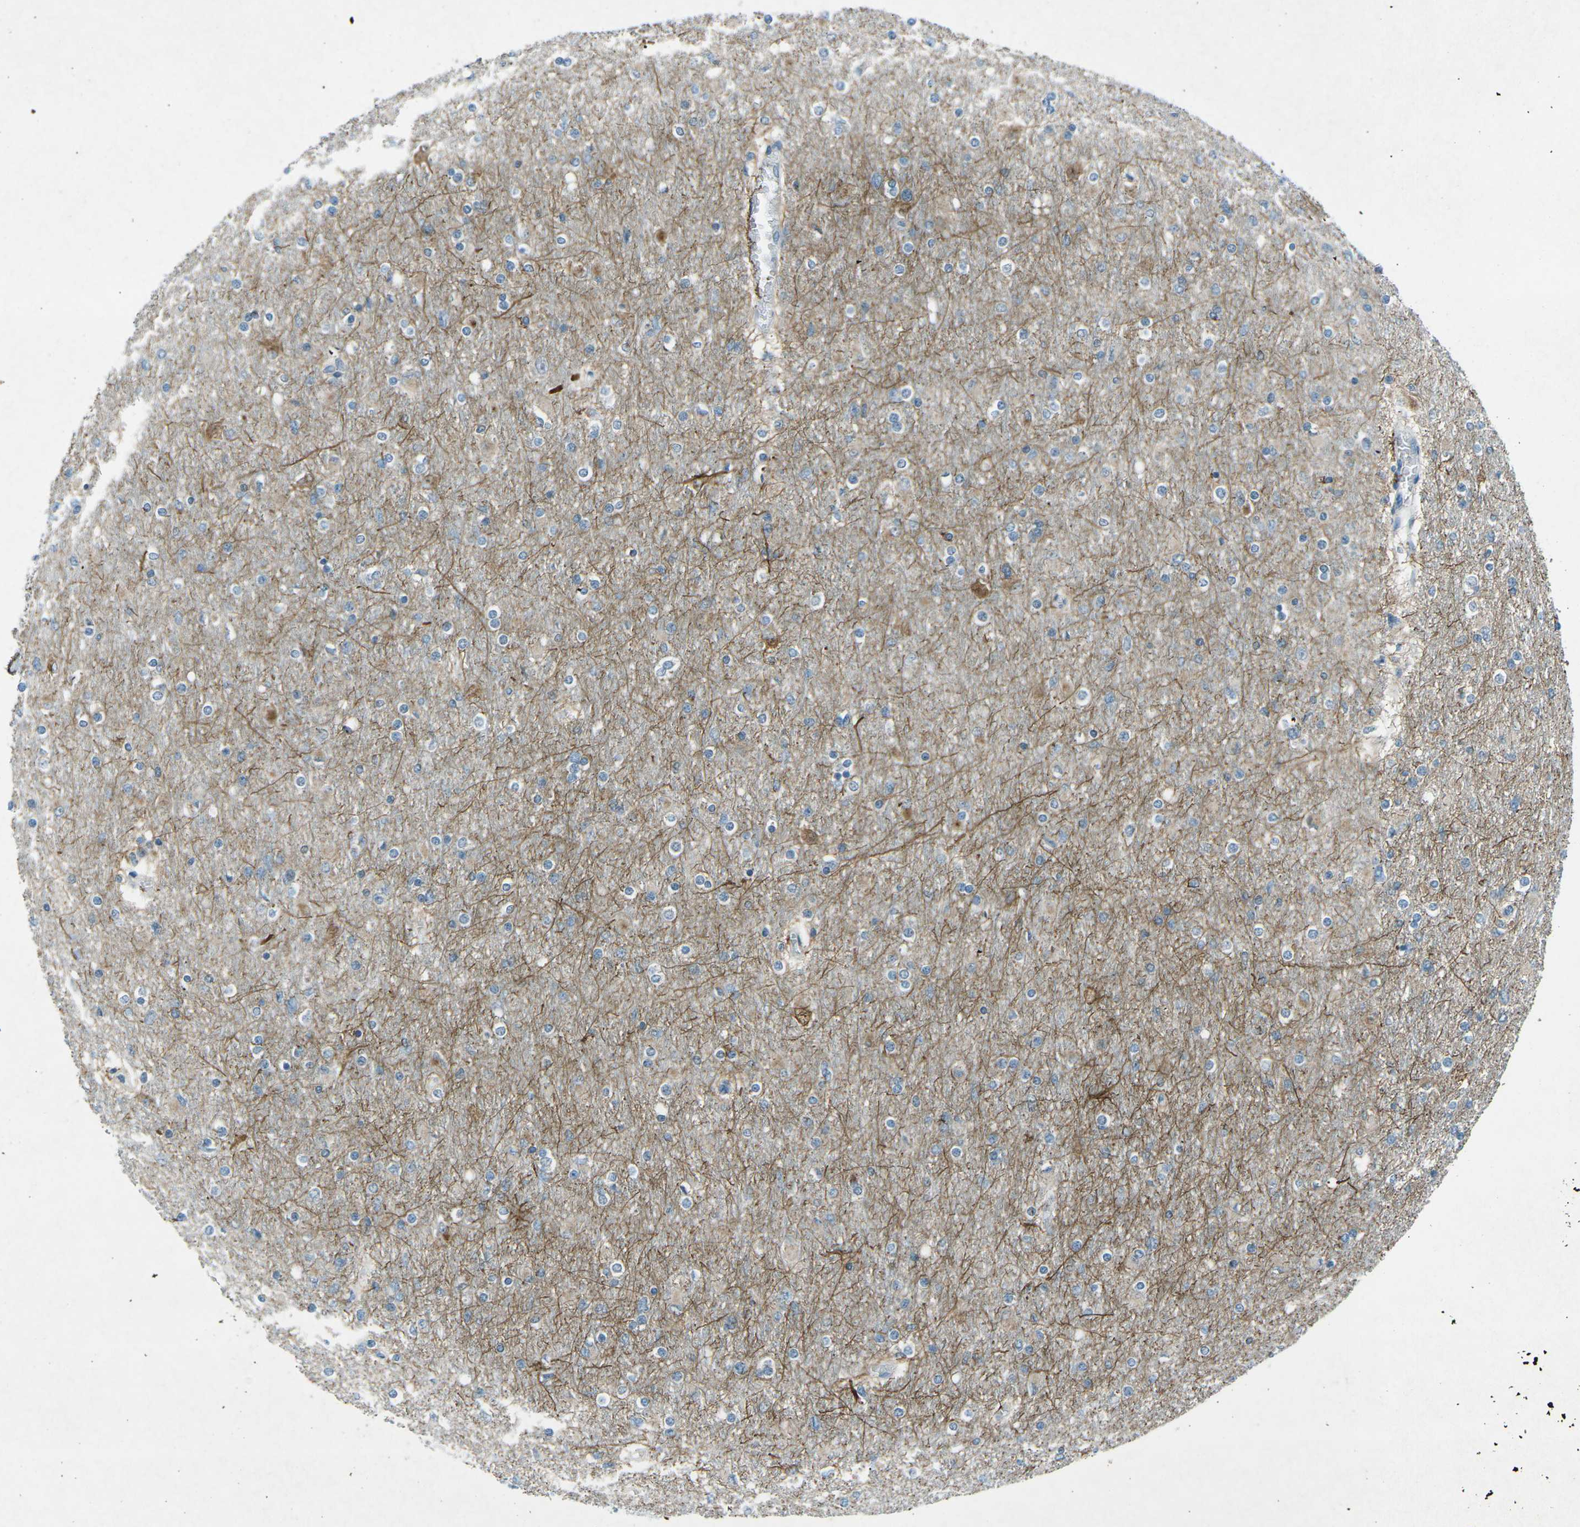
{"staining": {"intensity": "moderate", "quantity": "<25%", "location": "cytoplasmic/membranous"}, "tissue": "glioma", "cell_type": "Tumor cells", "image_type": "cancer", "snomed": [{"axis": "morphology", "description": "Glioma, malignant, High grade"}, {"axis": "topography", "description": "Cerebral cortex"}], "caption": "This is an image of IHC staining of glioma, which shows moderate positivity in the cytoplasmic/membranous of tumor cells.", "gene": "PRKCA", "patient": {"sex": "female", "age": 36}}